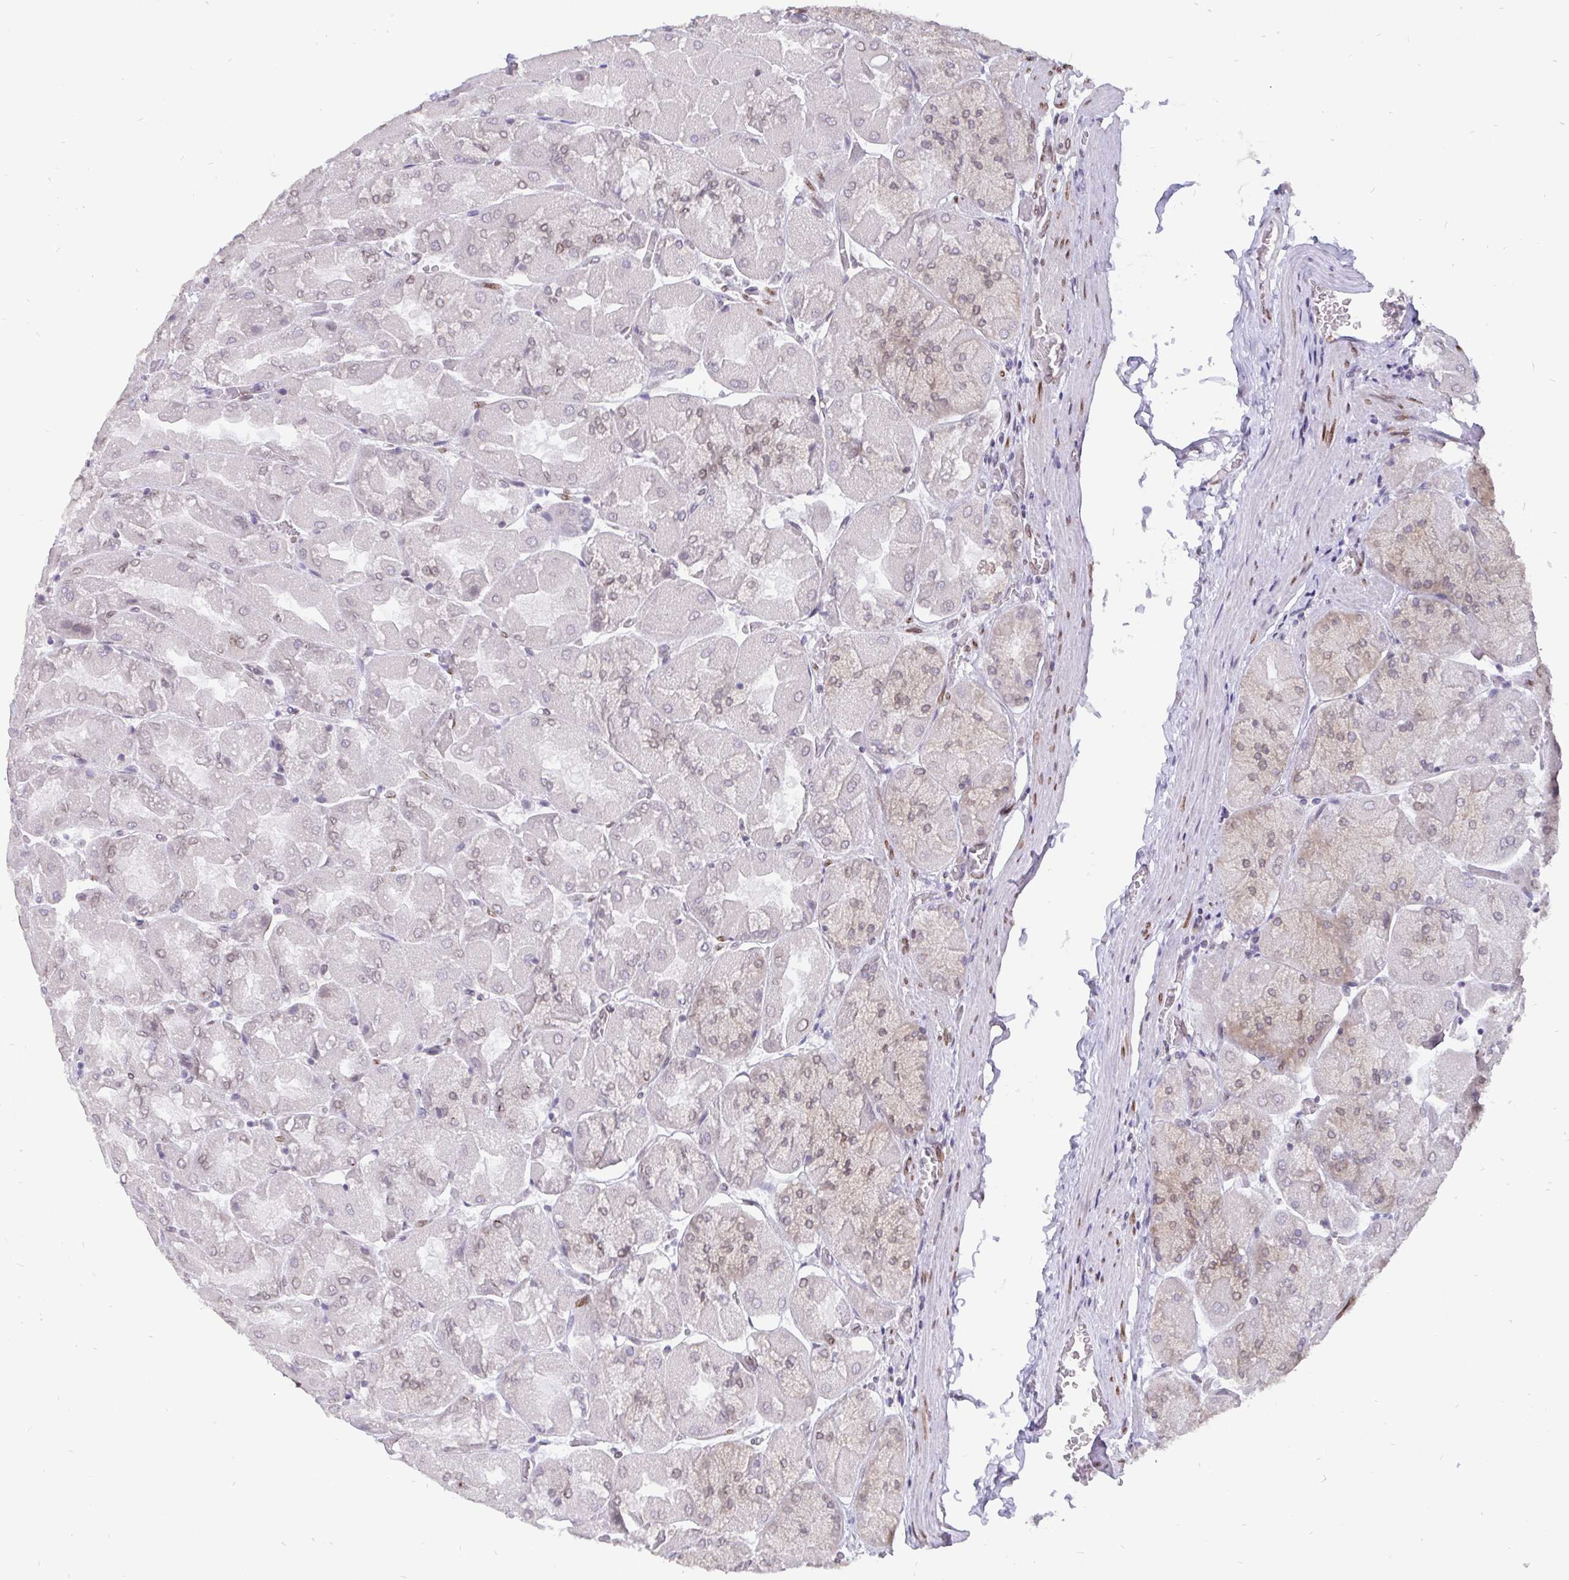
{"staining": {"intensity": "moderate", "quantity": "<25%", "location": "cytoplasmic/membranous,nuclear"}, "tissue": "stomach", "cell_type": "Glandular cells", "image_type": "normal", "snomed": [{"axis": "morphology", "description": "Normal tissue, NOS"}, {"axis": "topography", "description": "Stomach"}], "caption": "Immunohistochemistry histopathology image of unremarkable stomach stained for a protein (brown), which exhibits low levels of moderate cytoplasmic/membranous,nuclear staining in approximately <25% of glandular cells.", "gene": "EMD", "patient": {"sex": "female", "age": 61}}